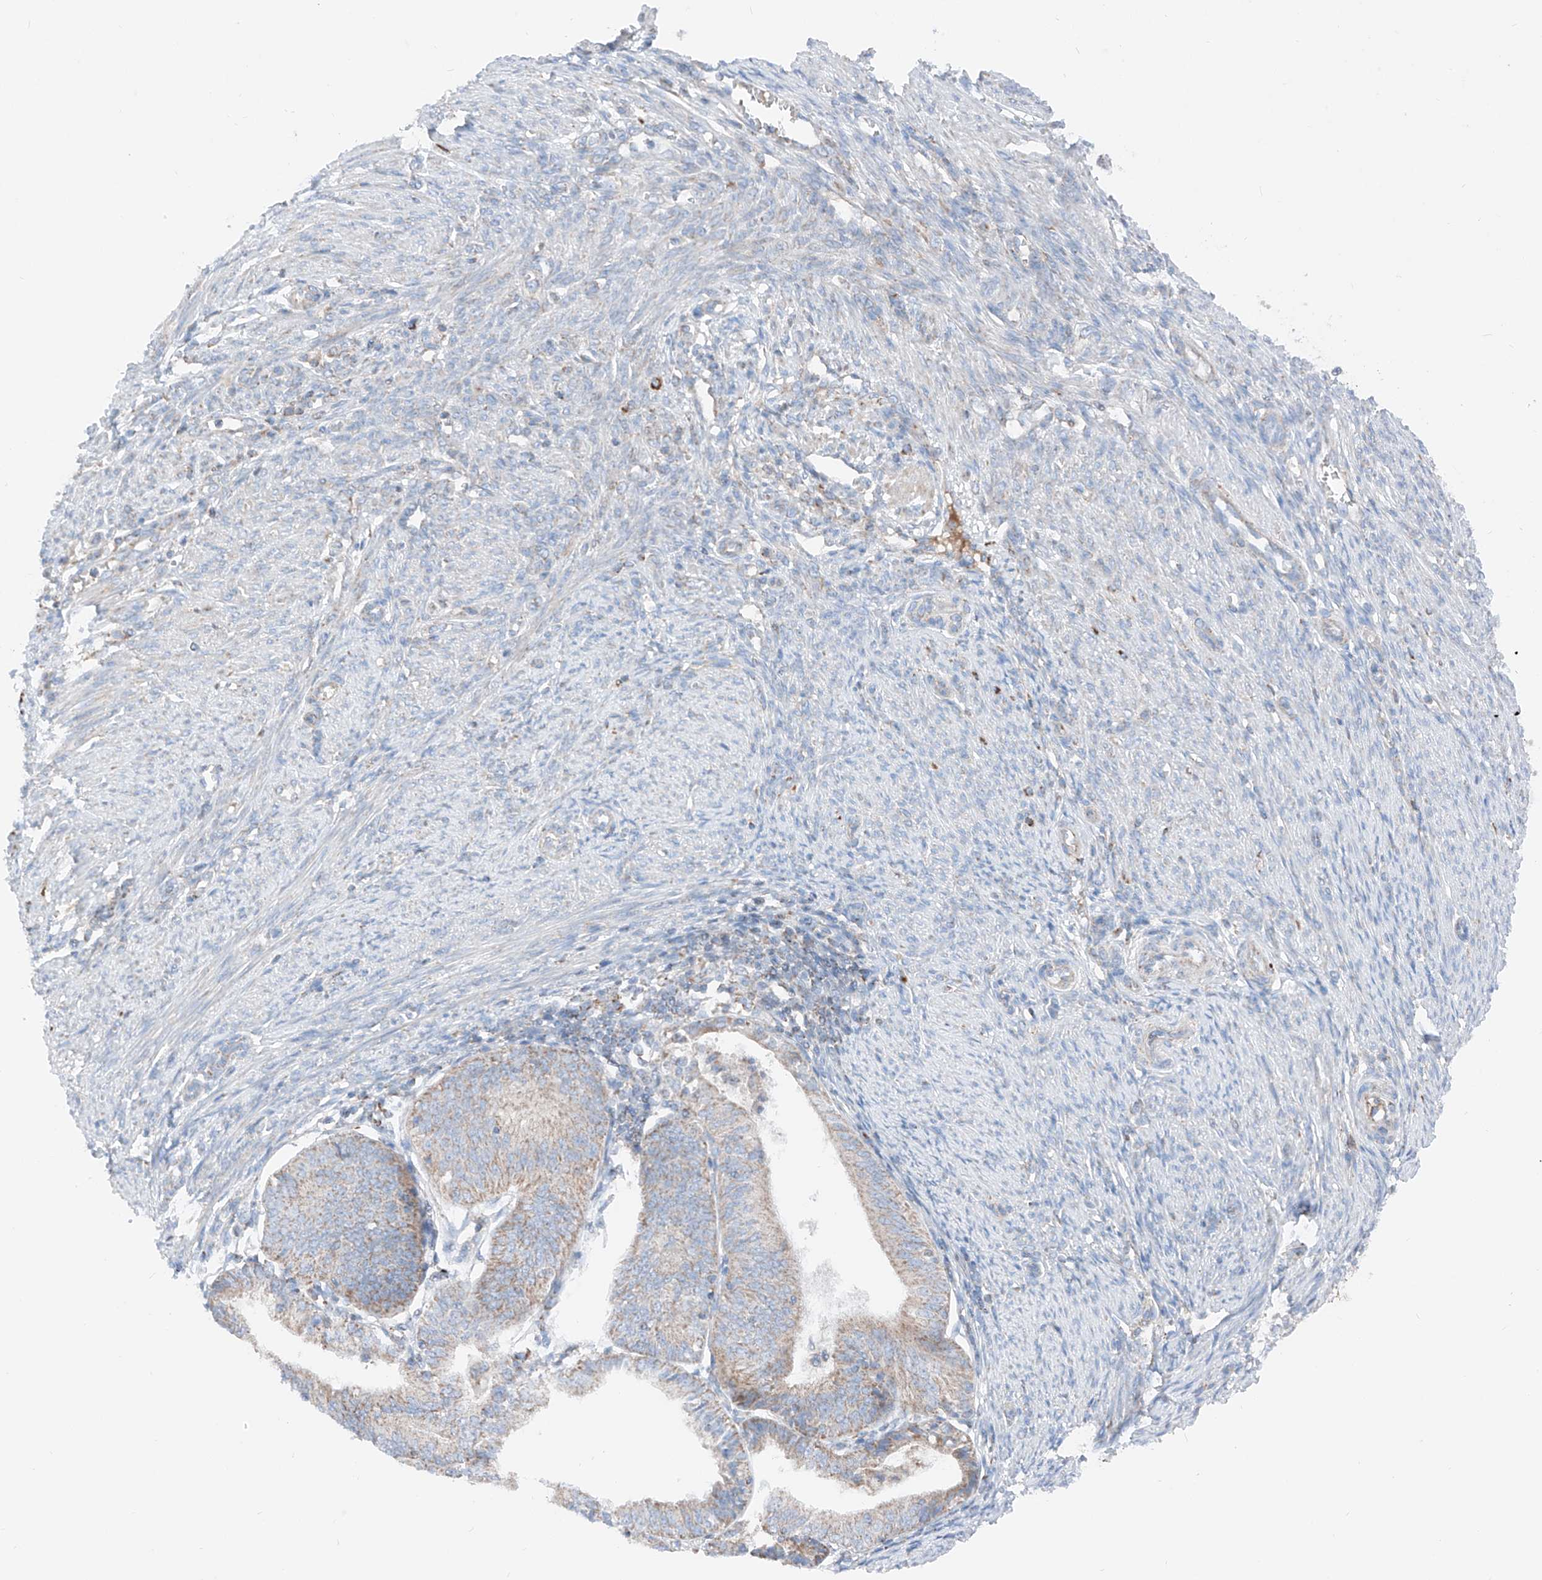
{"staining": {"intensity": "weak", "quantity": "25%-75%", "location": "cytoplasmic/membranous"}, "tissue": "endometrial cancer", "cell_type": "Tumor cells", "image_type": "cancer", "snomed": [{"axis": "morphology", "description": "Adenocarcinoma, NOS"}, {"axis": "topography", "description": "Endometrium"}], "caption": "An image showing weak cytoplasmic/membranous positivity in about 25%-75% of tumor cells in endometrial cancer, as visualized by brown immunohistochemical staining.", "gene": "MRAP", "patient": {"sex": "female", "age": 51}}